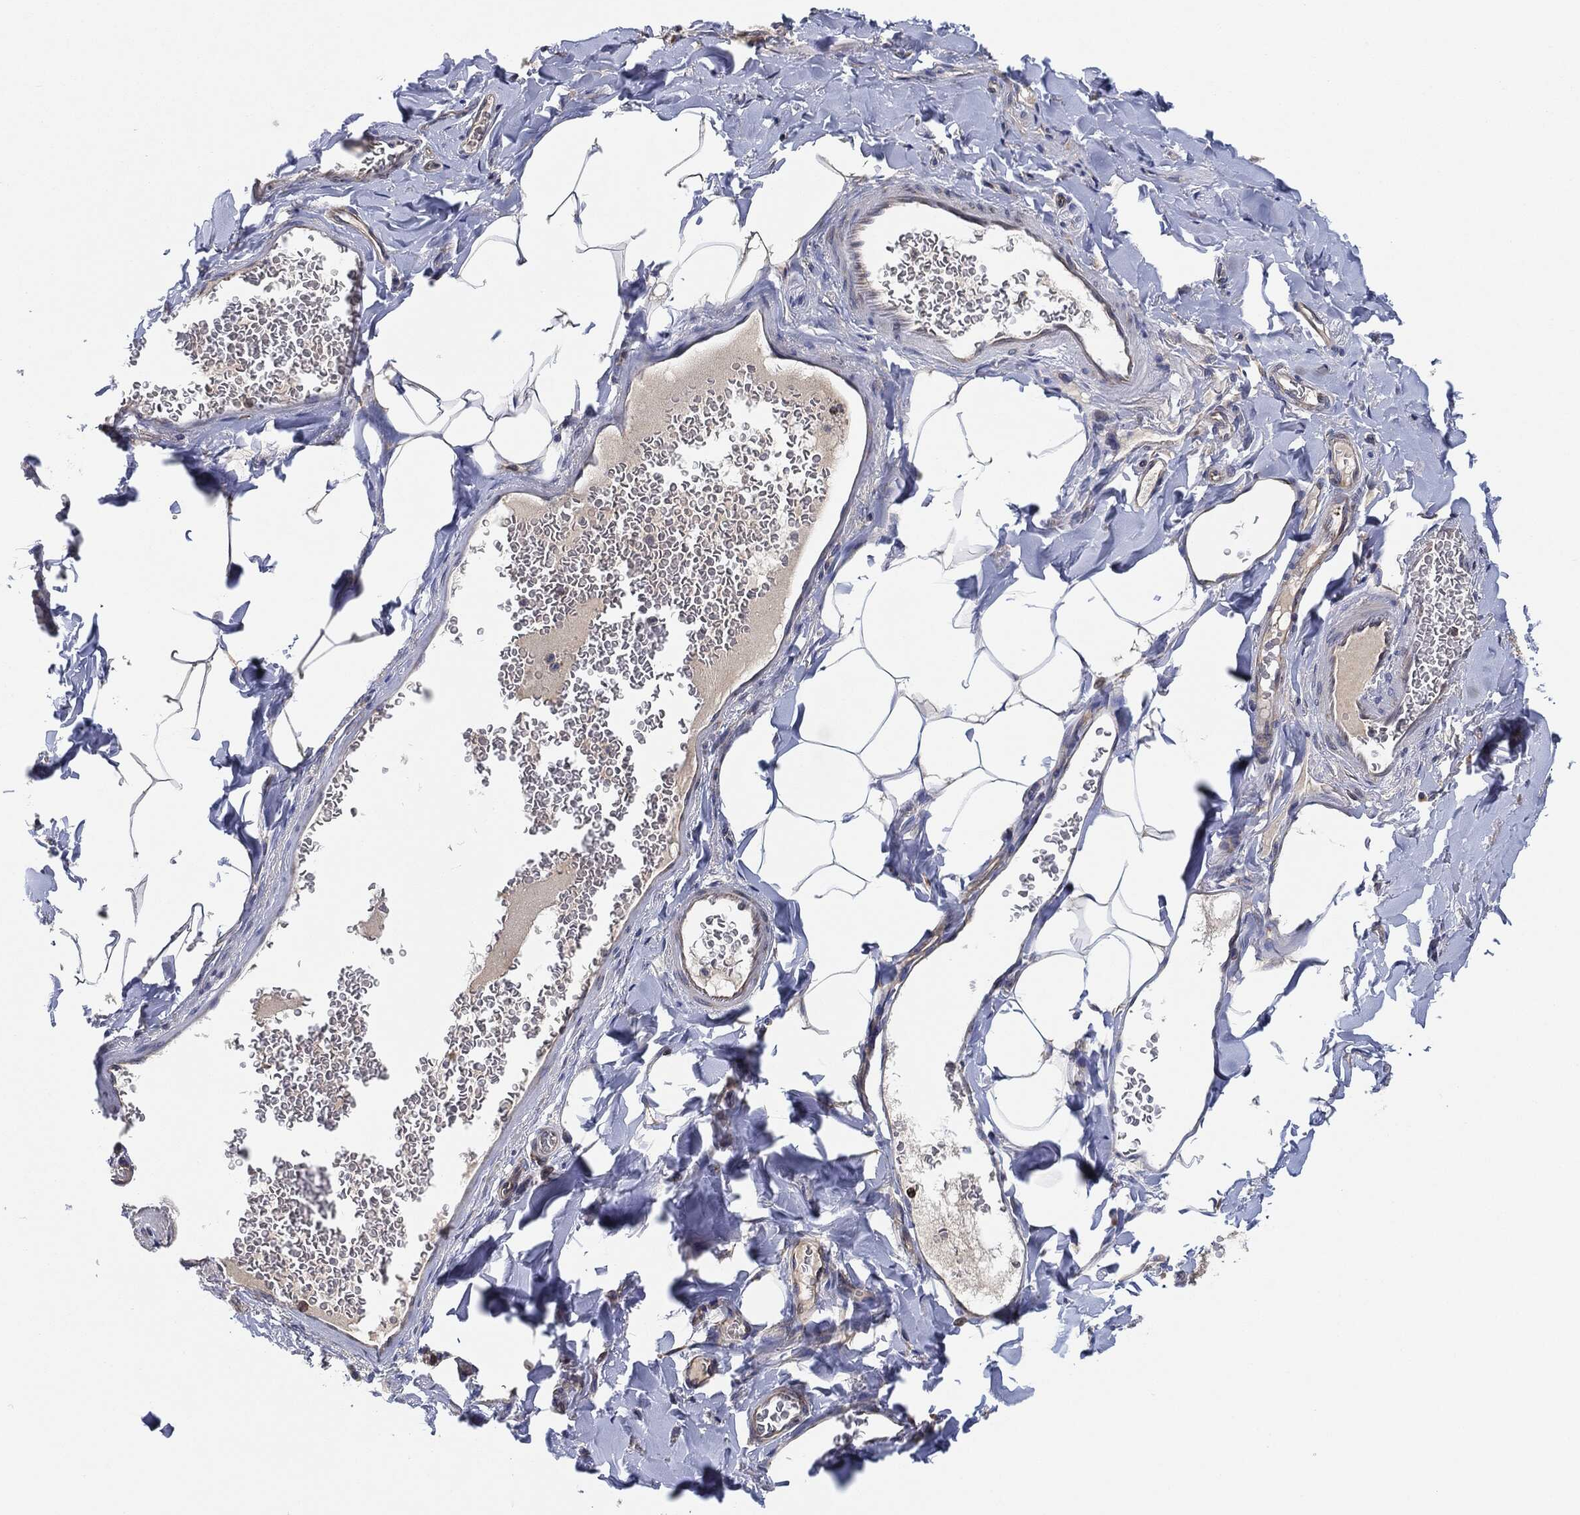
{"staining": {"intensity": "negative", "quantity": "none", "location": "none"}, "tissue": "adipose tissue", "cell_type": "Adipocytes", "image_type": "normal", "snomed": [{"axis": "morphology", "description": "Normal tissue, NOS"}, {"axis": "topography", "description": "Smooth muscle"}, {"axis": "topography", "description": "Duodenum"}, {"axis": "topography", "description": "Peripheral nerve tissue"}], "caption": "There is no significant staining in adipocytes of adipose tissue. (Brightfield microscopy of DAB (3,3'-diaminobenzidine) IHC at high magnification).", "gene": "EIF2S2", "patient": {"sex": "female", "age": 61}}